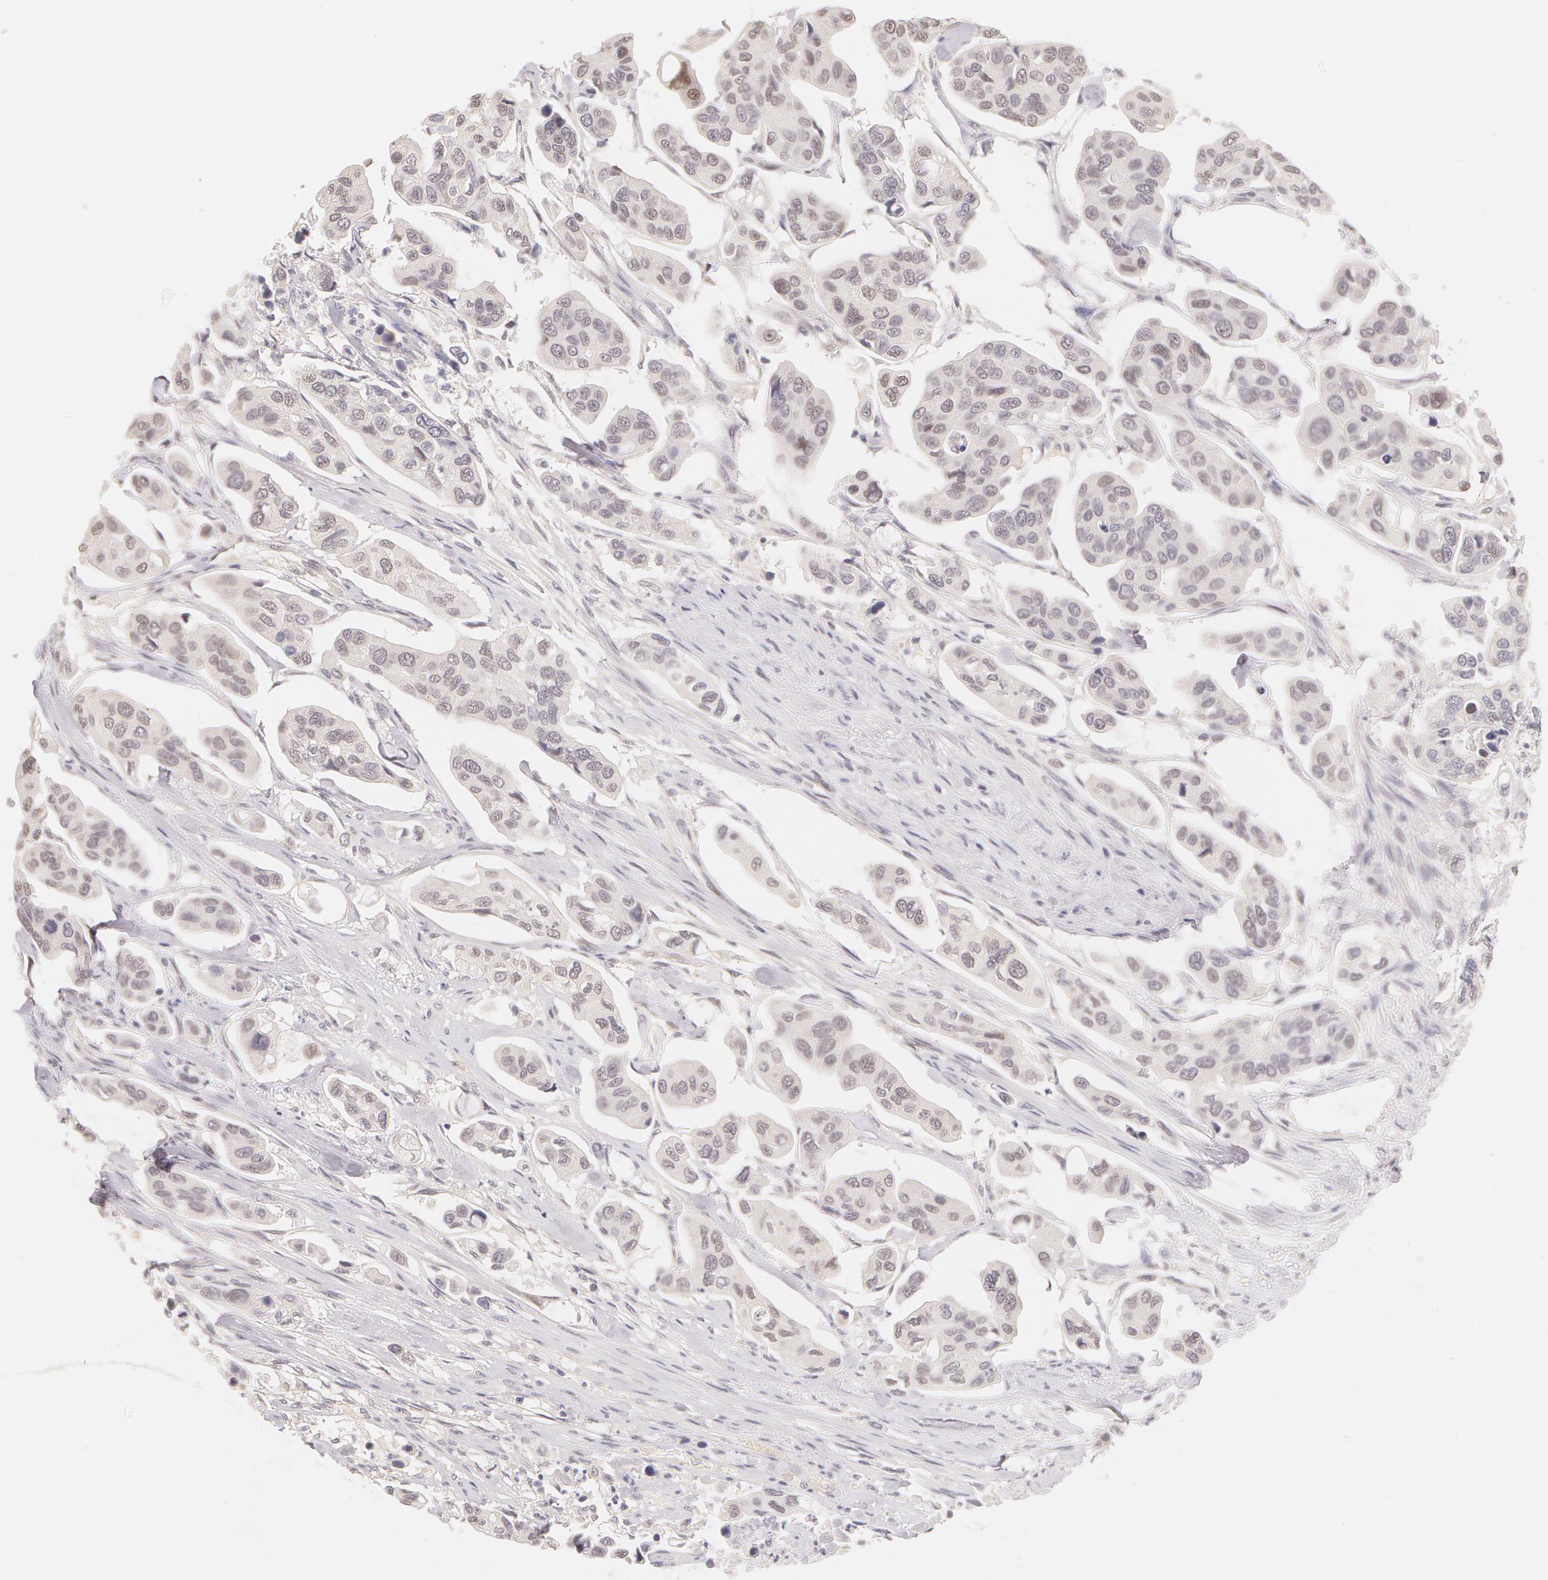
{"staining": {"intensity": "weak", "quantity": "<25%", "location": "nuclear"}, "tissue": "urothelial cancer", "cell_type": "Tumor cells", "image_type": "cancer", "snomed": [{"axis": "morphology", "description": "Adenocarcinoma, NOS"}, {"axis": "topography", "description": "Urinary bladder"}], "caption": "High power microscopy micrograph of an IHC micrograph of urothelial cancer, revealing no significant positivity in tumor cells. The staining was performed using DAB to visualize the protein expression in brown, while the nuclei were stained in blue with hematoxylin (Magnification: 20x).", "gene": "ZNF597", "patient": {"sex": "male", "age": 61}}